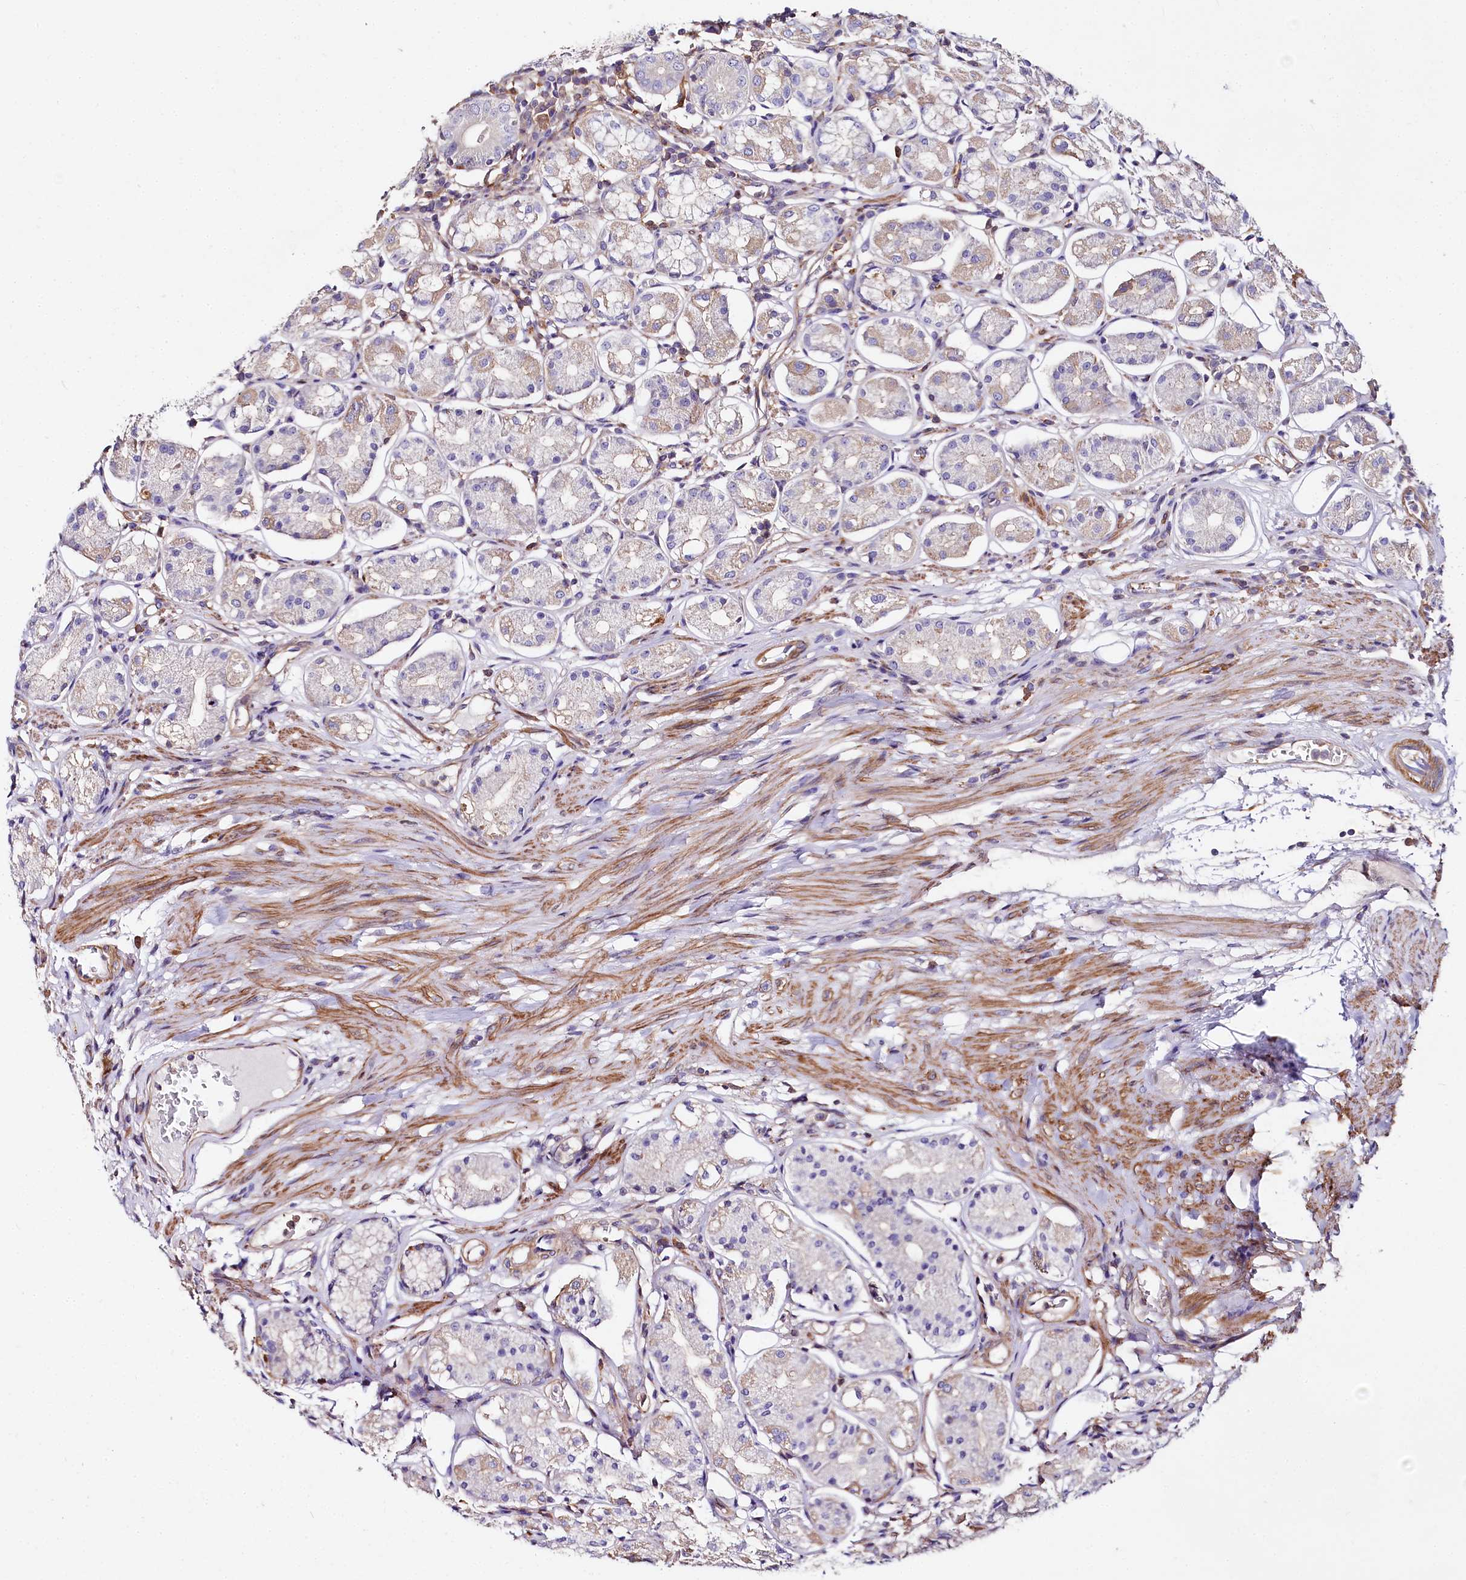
{"staining": {"intensity": "weak", "quantity": "25%-75%", "location": "cytoplasmic/membranous"}, "tissue": "stomach", "cell_type": "Glandular cells", "image_type": "normal", "snomed": [{"axis": "morphology", "description": "Normal tissue, NOS"}, {"axis": "topography", "description": "Stomach, lower"}], "caption": "Immunohistochemical staining of normal human stomach shows 25%-75% levels of weak cytoplasmic/membranous protein expression in about 25%-75% of glandular cells. (DAB (3,3'-diaminobenzidine) IHC with brightfield microscopy, high magnification).", "gene": "FCHSD2", "patient": {"sex": "female", "age": 56}}